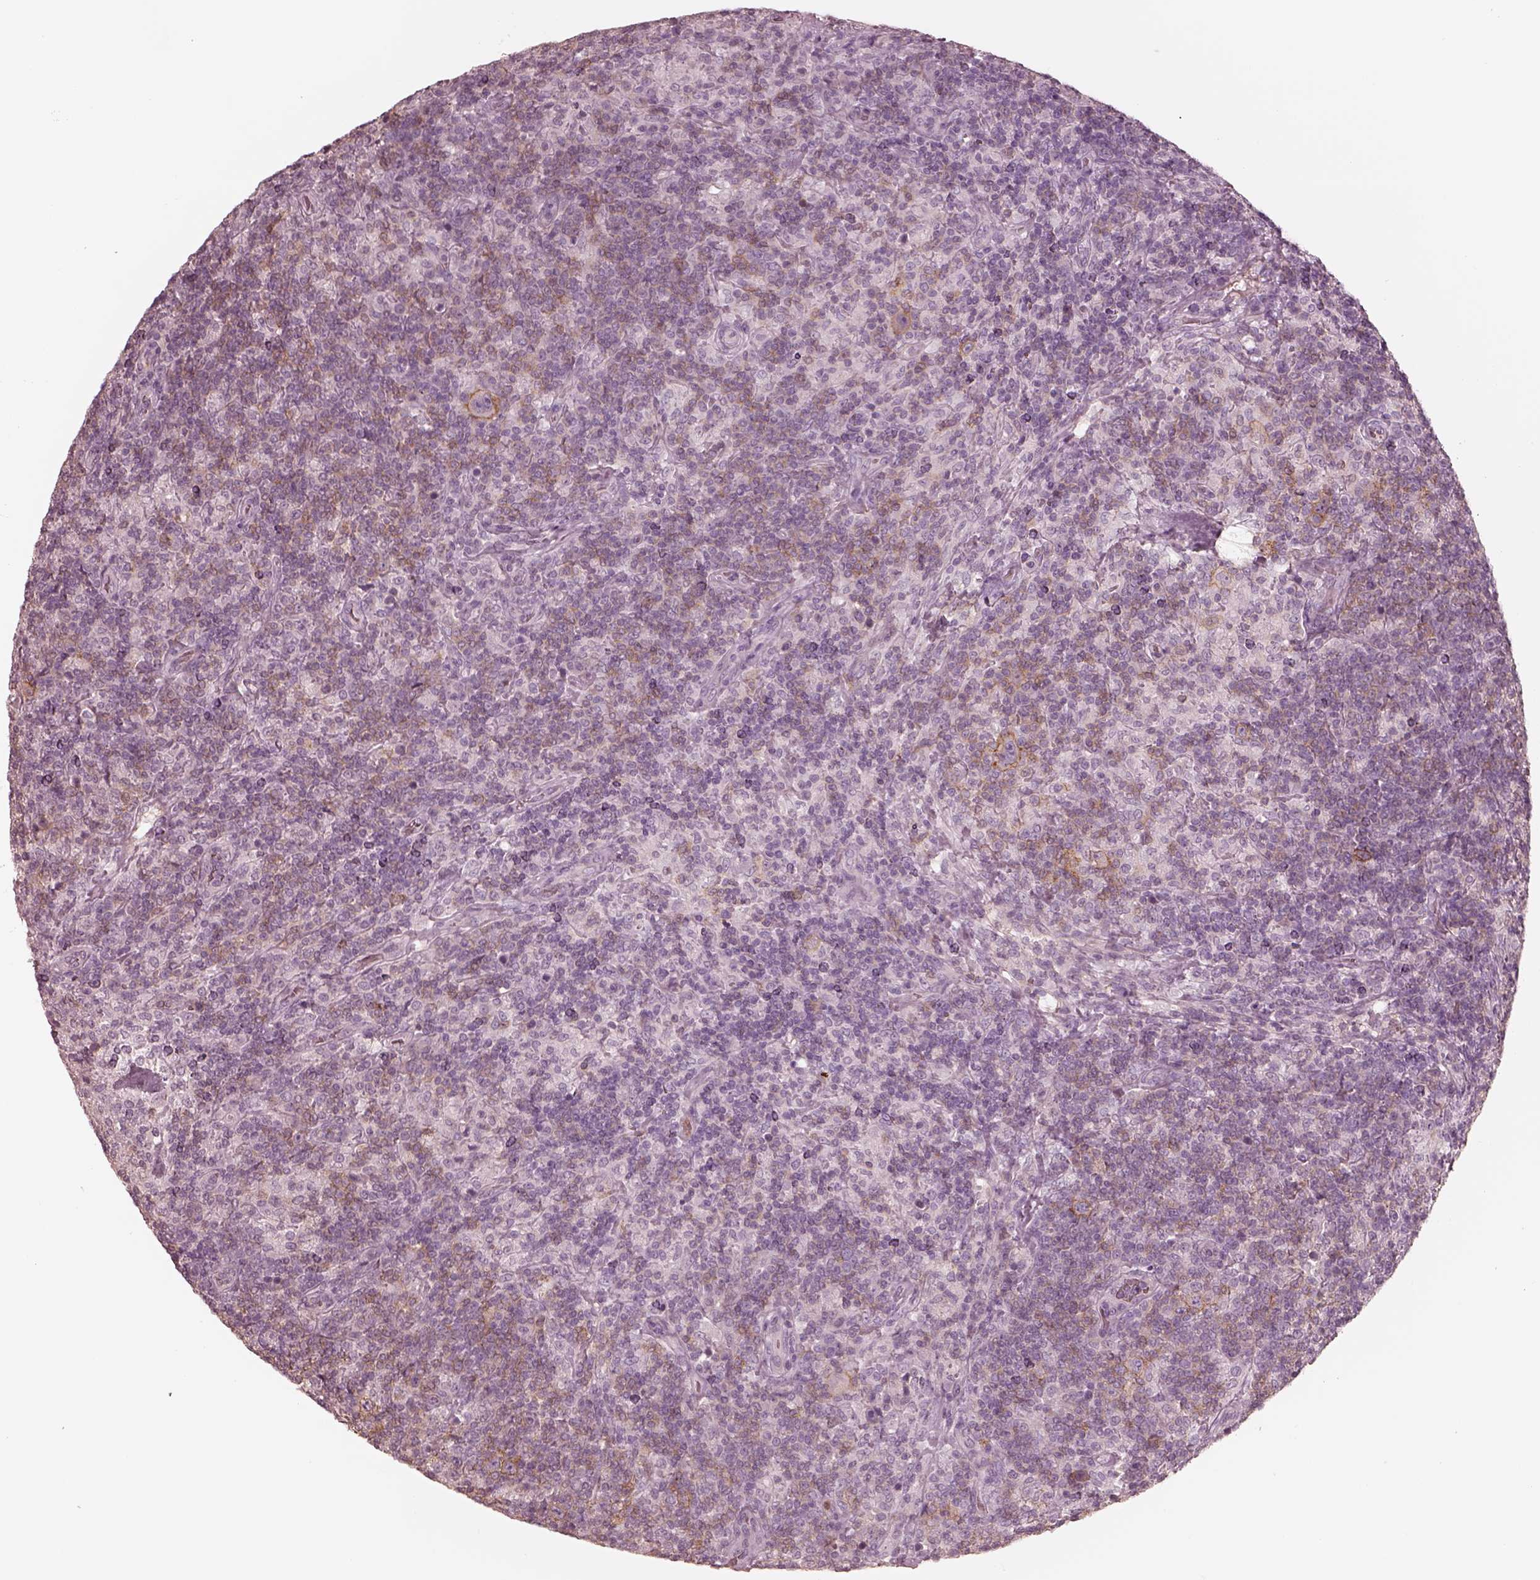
{"staining": {"intensity": "moderate", "quantity": ">75%", "location": "cytoplasmic/membranous"}, "tissue": "lymphoma", "cell_type": "Tumor cells", "image_type": "cancer", "snomed": [{"axis": "morphology", "description": "Hodgkin's disease, NOS"}, {"axis": "topography", "description": "Lymph node"}], "caption": "There is medium levels of moderate cytoplasmic/membranous expression in tumor cells of lymphoma, as demonstrated by immunohistochemical staining (brown color).", "gene": "GPRIN1", "patient": {"sex": "male", "age": 70}}